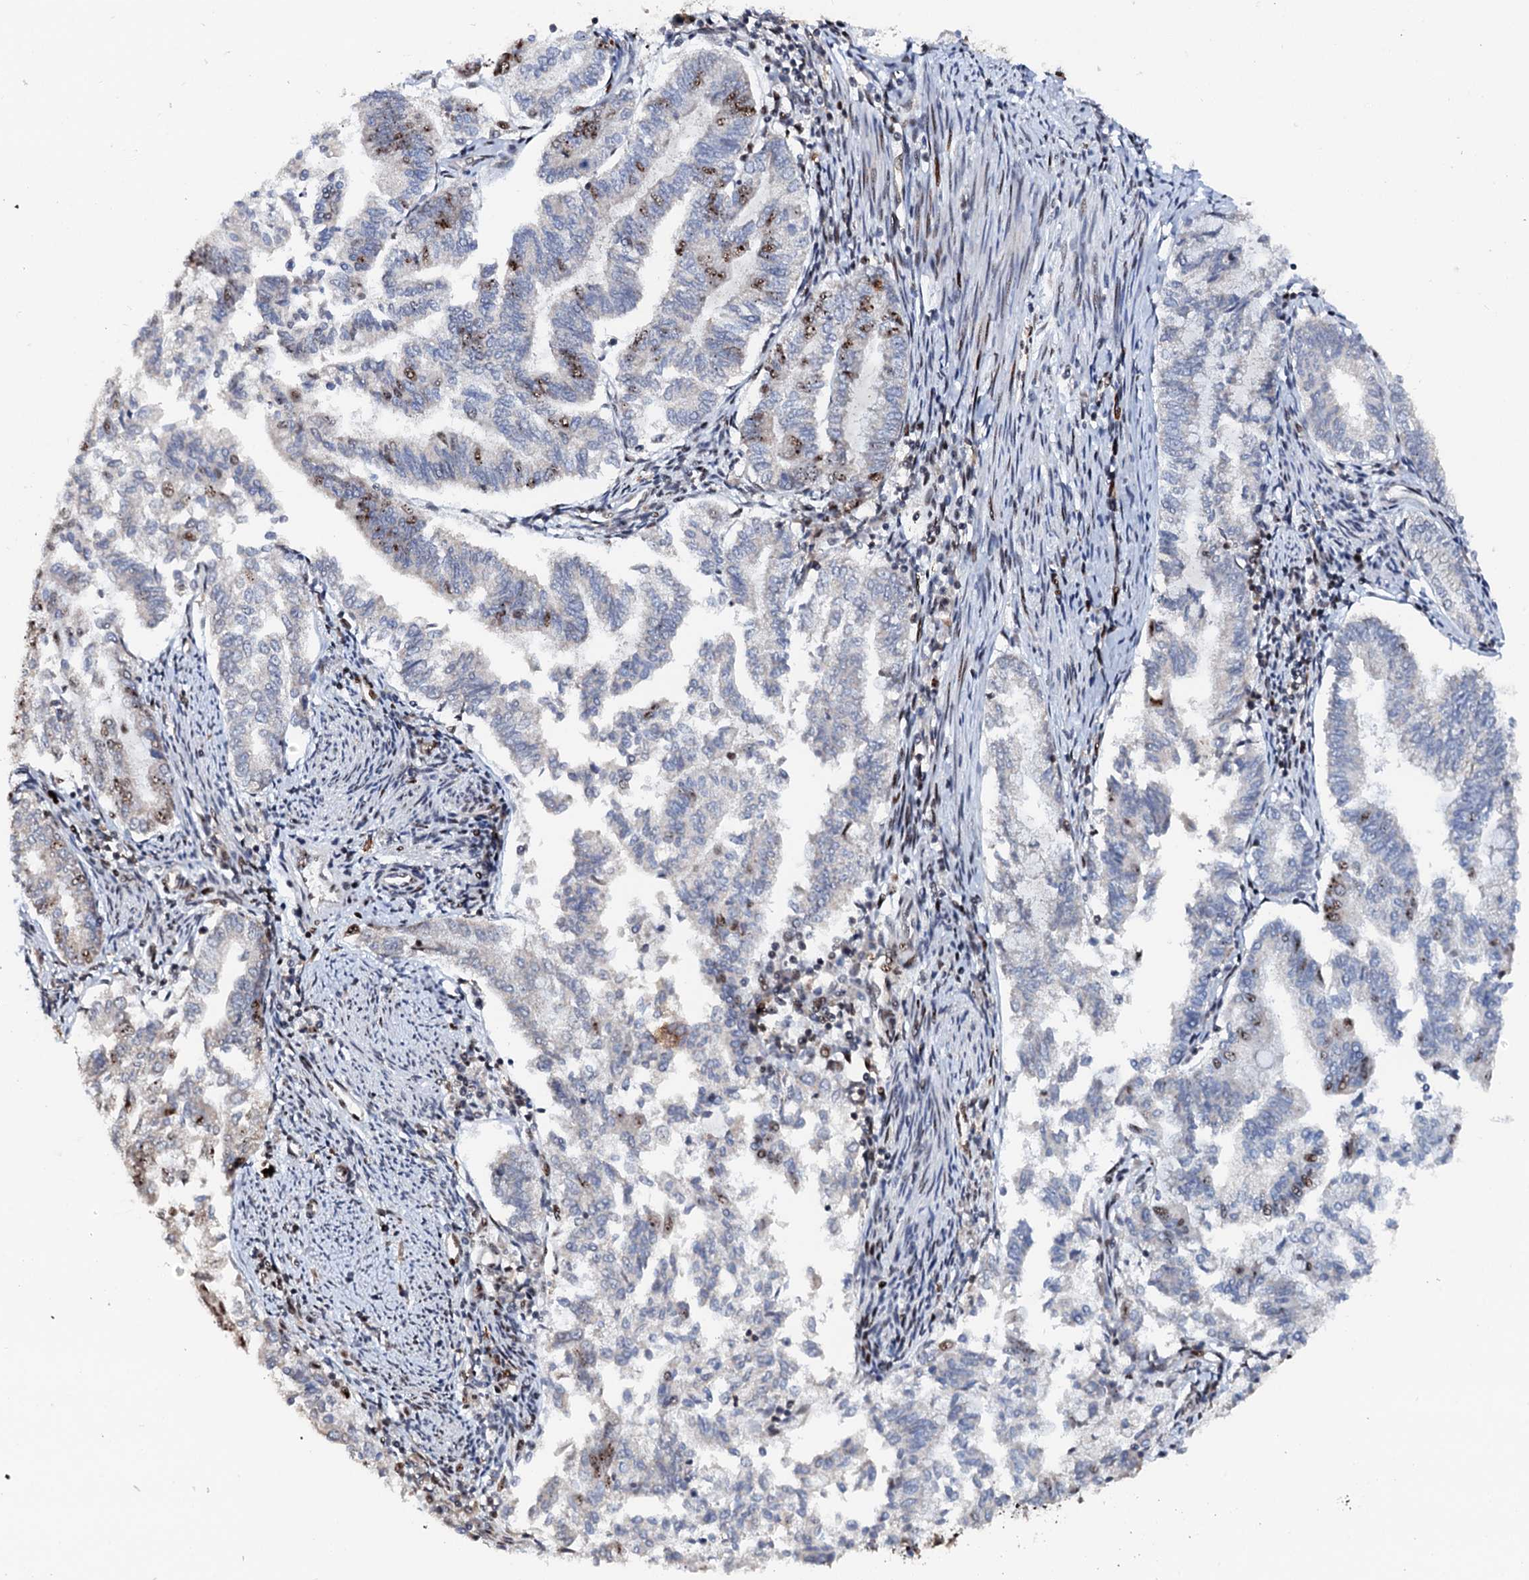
{"staining": {"intensity": "moderate", "quantity": "<25%", "location": "nuclear"}, "tissue": "endometrial cancer", "cell_type": "Tumor cells", "image_type": "cancer", "snomed": [{"axis": "morphology", "description": "Adenocarcinoma, NOS"}, {"axis": "topography", "description": "Endometrium"}], "caption": "IHC staining of endometrial cancer, which exhibits low levels of moderate nuclear positivity in approximately <25% of tumor cells indicating moderate nuclear protein staining. The staining was performed using DAB (brown) for protein detection and nuclei were counterstained in hematoxylin (blue).", "gene": "NEUROG3", "patient": {"sex": "female", "age": 79}}